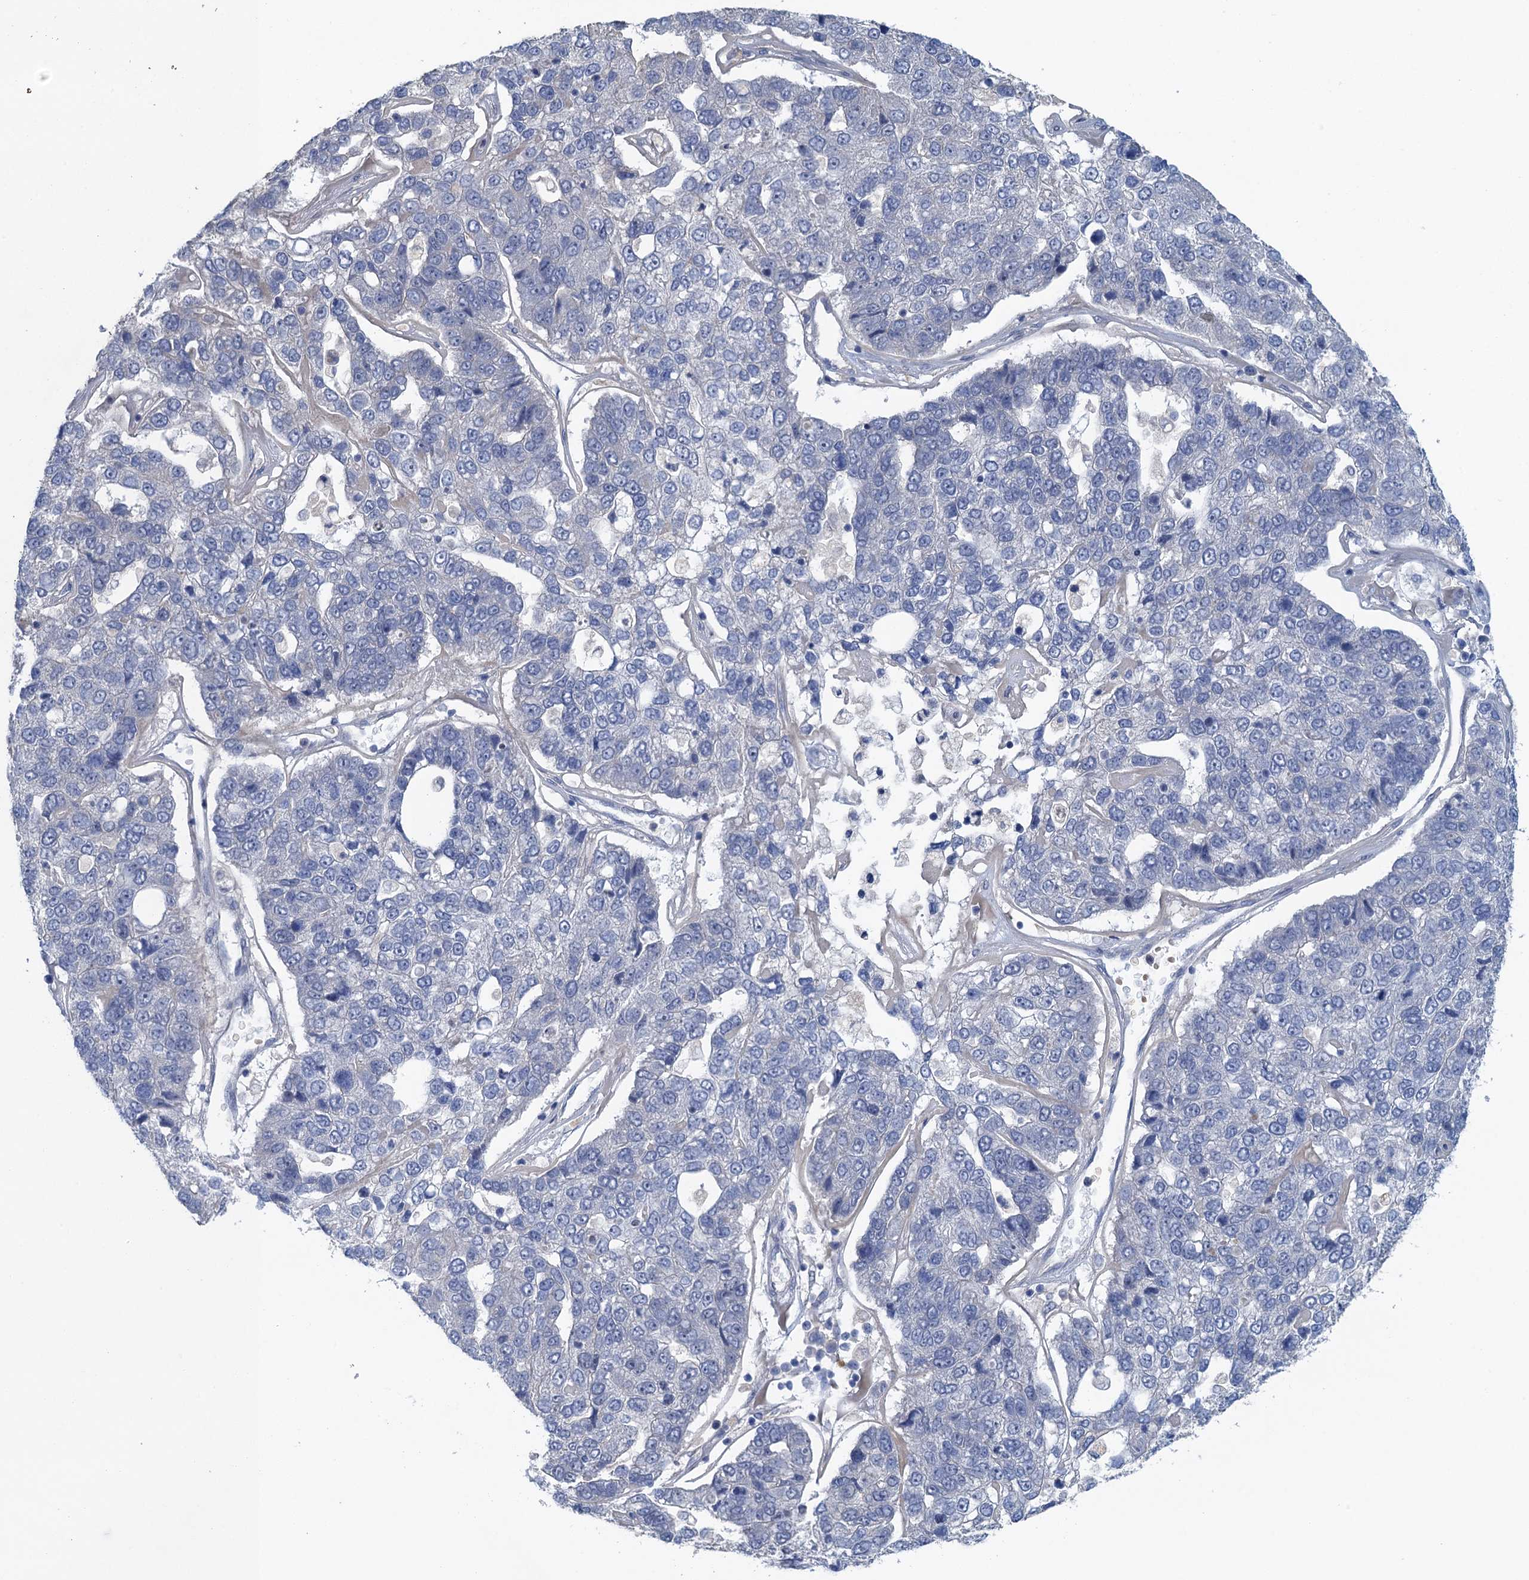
{"staining": {"intensity": "negative", "quantity": "none", "location": "none"}, "tissue": "pancreatic cancer", "cell_type": "Tumor cells", "image_type": "cancer", "snomed": [{"axis": "morphology", "description": "Adenocarcinoma, NOS"}, {"axis": "topography", "description": "Pancreas"}], "caption": "High magnification brightfield microscopy of adenocarcinoma (pancreatic) stained with DAB (3,3'-diaminobenzidine) (brown) and counterstained with hematoxylin (blue): tumor cells show no significant staining.", "gene": "MYO16", "patient": {"sex": "female", "age": 61}}